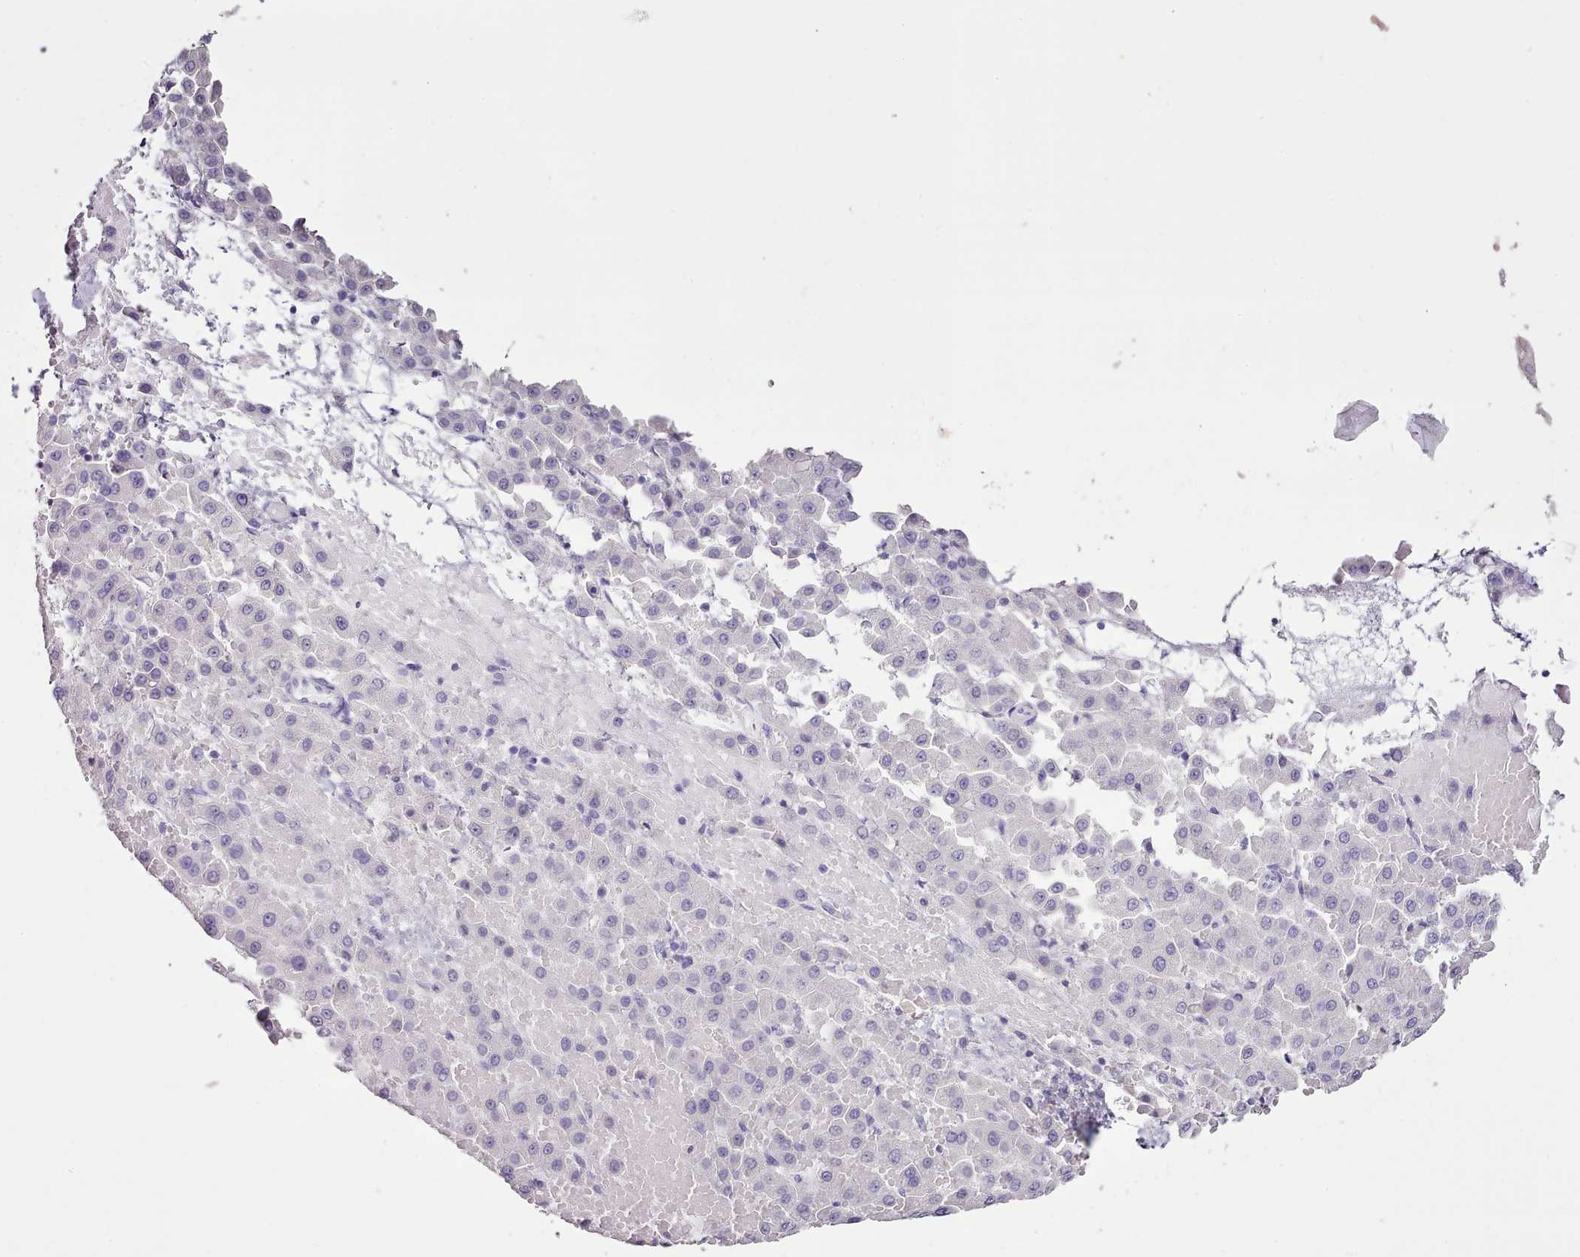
{"staining": {"intensity": "negative", "quantity": "none", "location": "none"}, "tissue": "liver cancer", "cell_type": "Tumor cells", "image_type": "cancer", "snomed": [{"axis": "morphology", "description": "Carcinoma, Hepatocellular, NOS"}, {"axis": "topography", "description": "Liver"}], "caption": "Immunohistochemistry image of neoplastic tissue: human liver cancer (hepatocellular carcinoma) stained with DAB displays no significant protein positivity in tumor cells.", "gene": "BLOC1S2", "patient": {"sex": "male", "age": 47}}